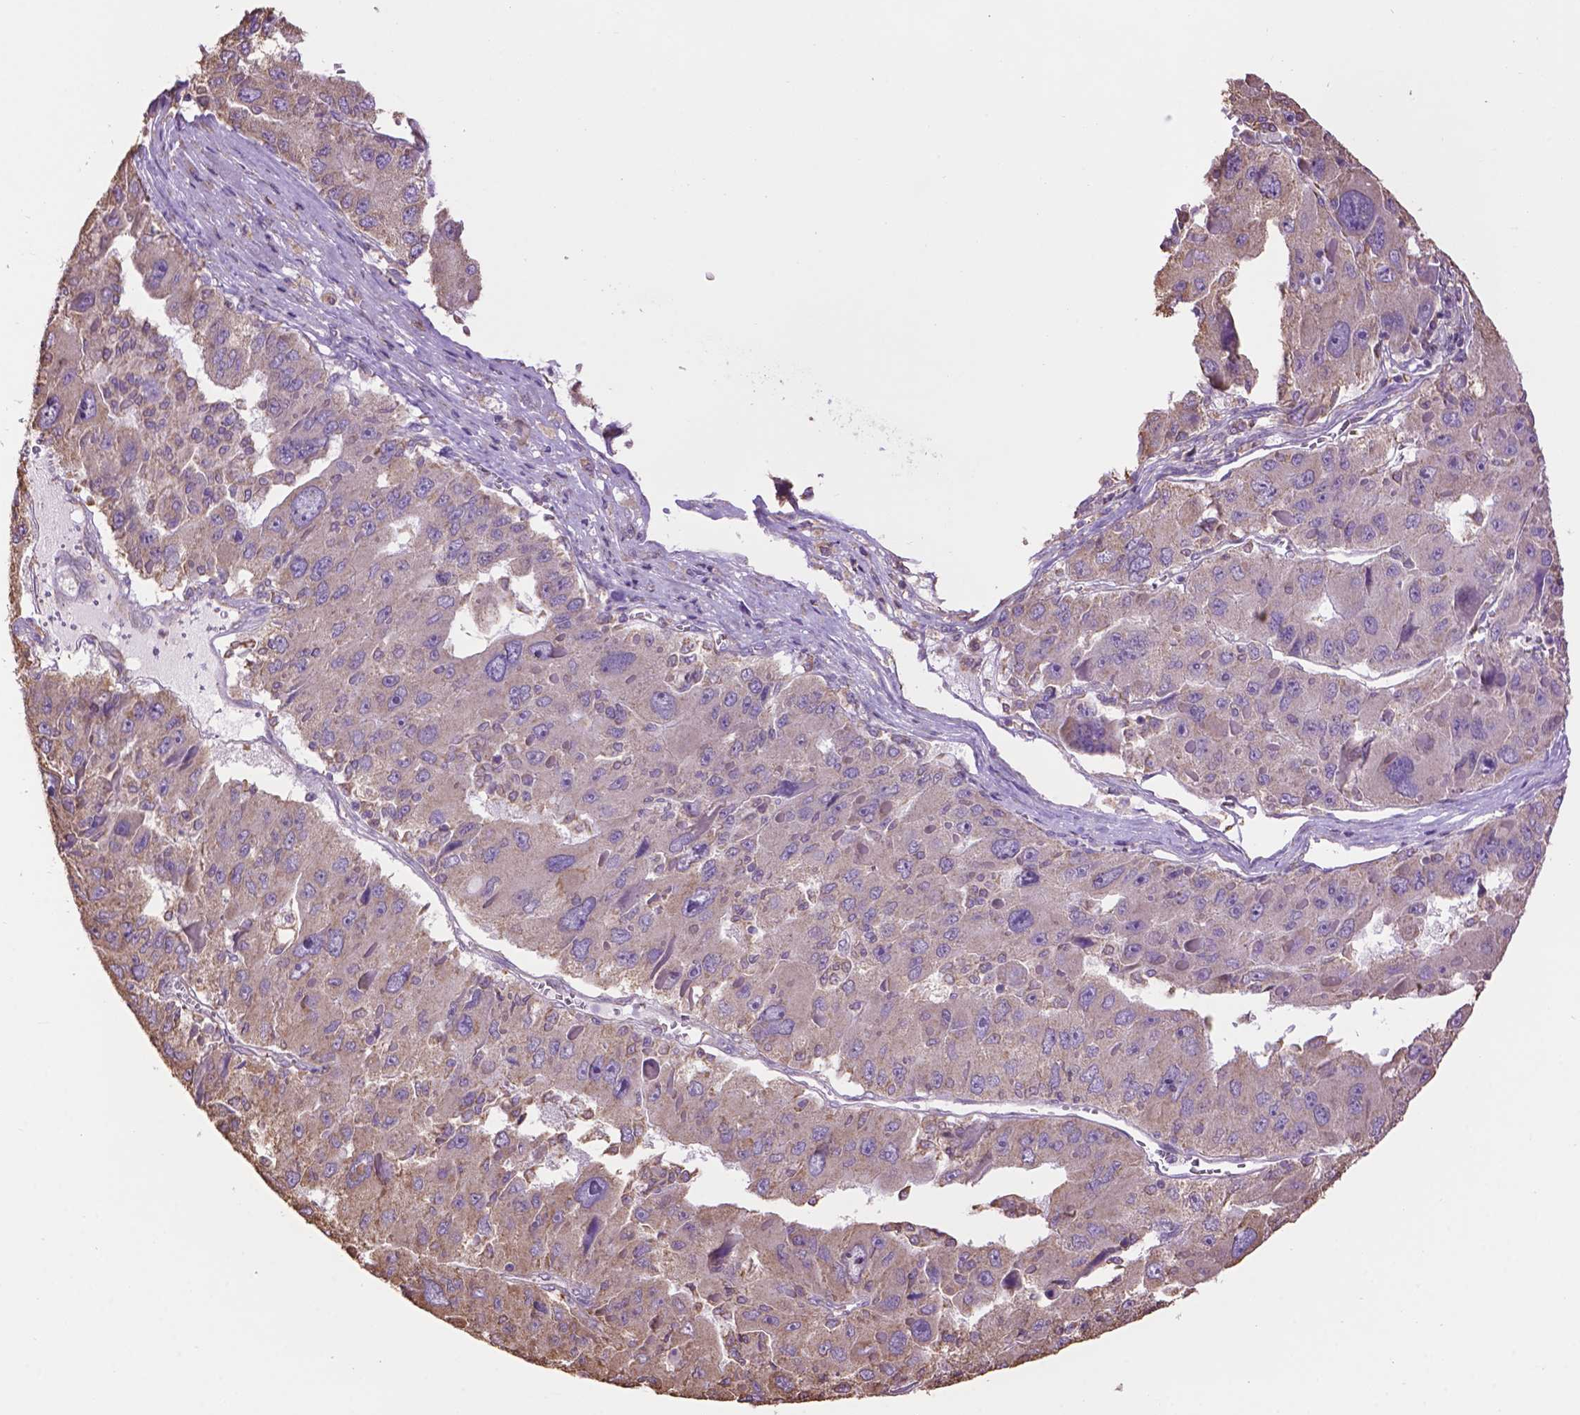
{"staining": {"intensity": "weak", "quantity": "<25%", "location": "cytoplasmic/membranous"}, "tissue": "liver cancer", "cell_type": "Tumor cells", "image_type": "cancer", "snomed": [{"axis": "morphology", "description": "Carcinoma, Hepatocellular, NOS"}, {"axis": "topography", "description": "Liver"}], "caption": "The immunohistochemistry histopathology image has no significant staining in tumor cells of liver cancer tissue. The staining was performed using DAB to visualize the protein expression in brown, while the nuclei were stained in blue with hematoxylin (Magnification: 20x).", "gene": "PPP2R5E", "patient": {"sex": "female", "age": 41}}